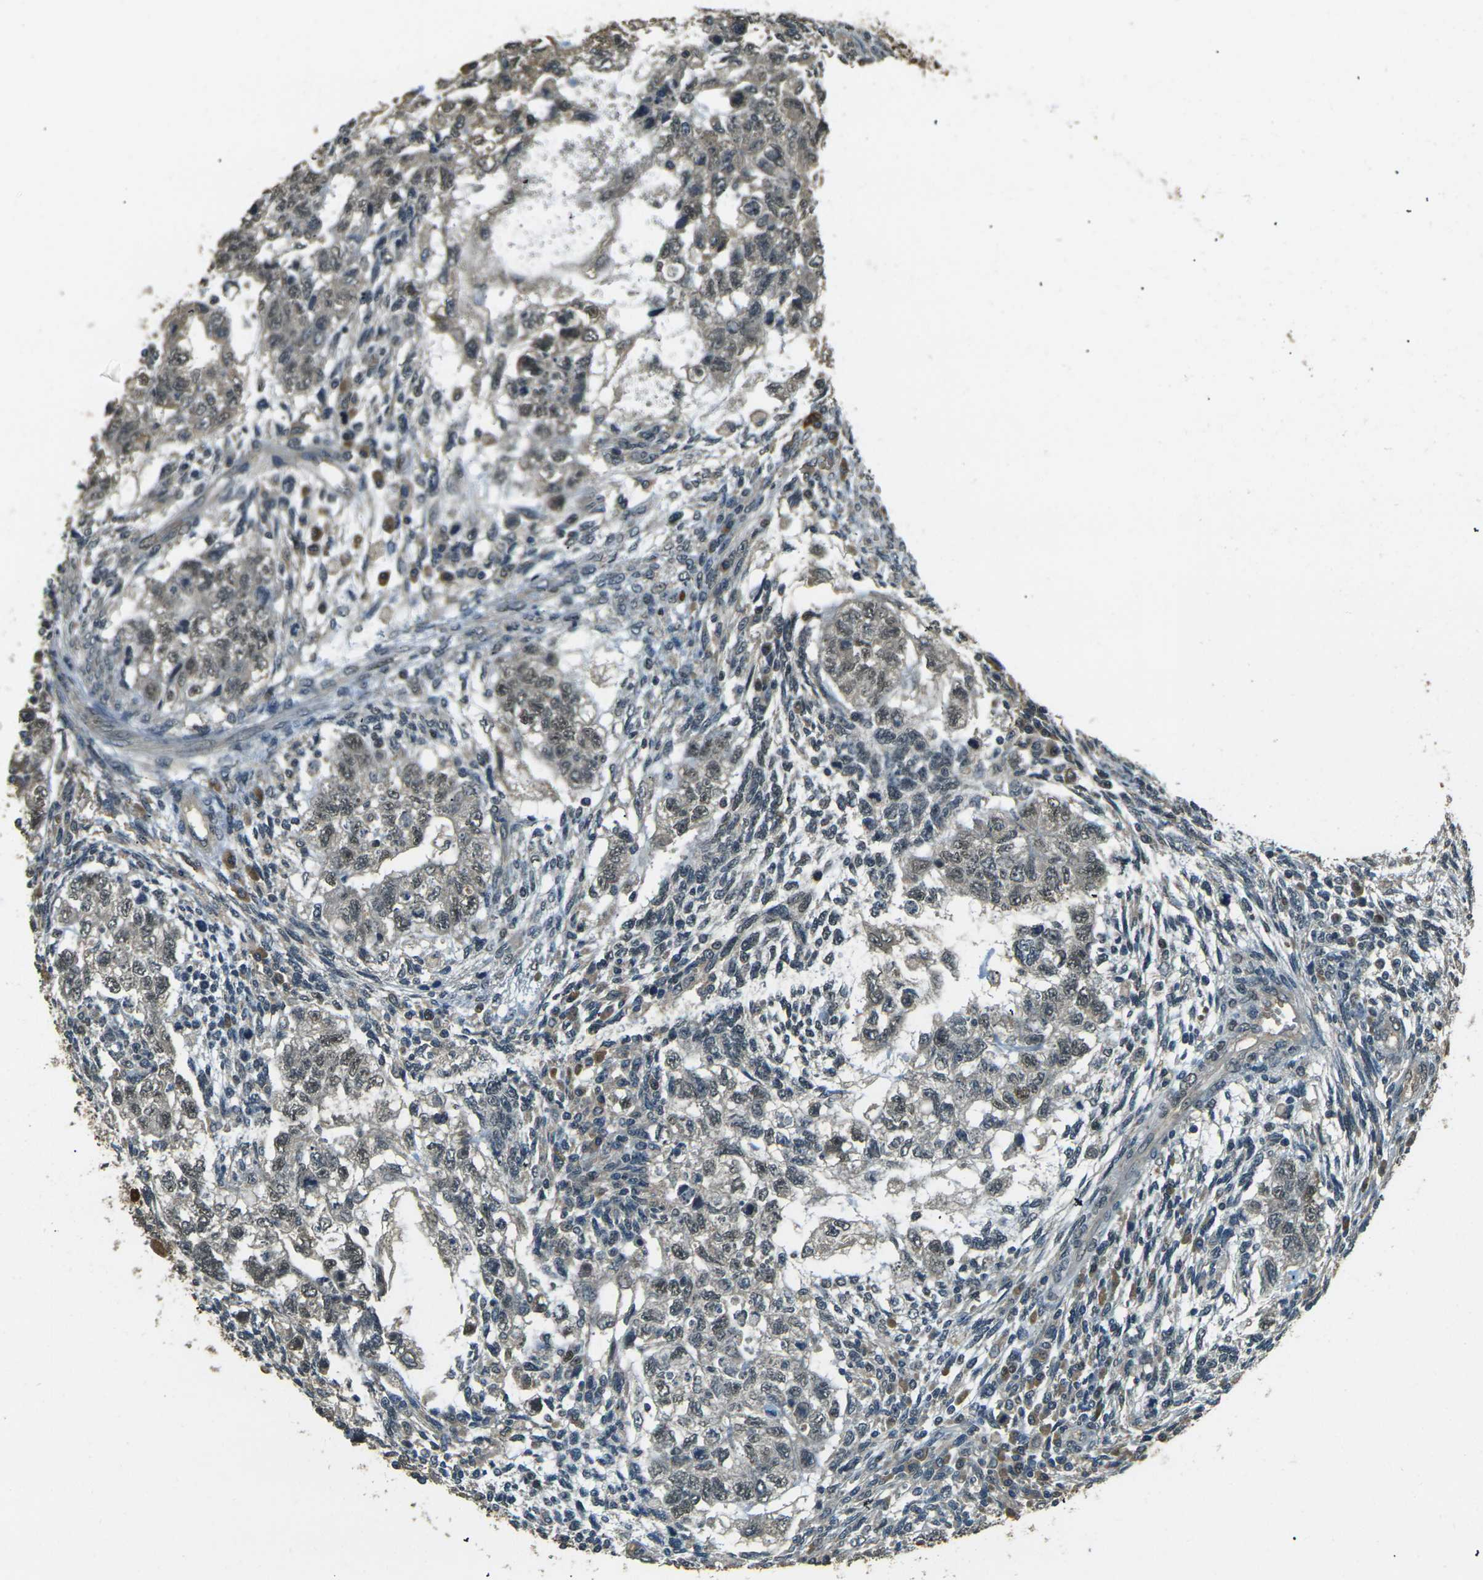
{"staining": {"intensity": "weak", "quantity": ">75%", "location": "cytoplasmic/membranous,nuclear"}, "tissue": "testis cancer", "cell_type": "Tumor cells", "image_type": "cancer", "snomed": [{"axis": "morphology", "description": "Normal tissue, NOS"}, {"axis": "morphology", "description": "Carcinoma, Embryonal, NOS"}, {"axis": "topography", "description": "Testis"}], "caption": "This is an image of immunohistochemistry (IHC) staining of embryonal carcinoma (testis), which shows weak positivity in the cytoplasmic/membranous and nuclear of tumor cells.", "gene": "TOR1A", "patient": {"sex": "male", "age": 36}}